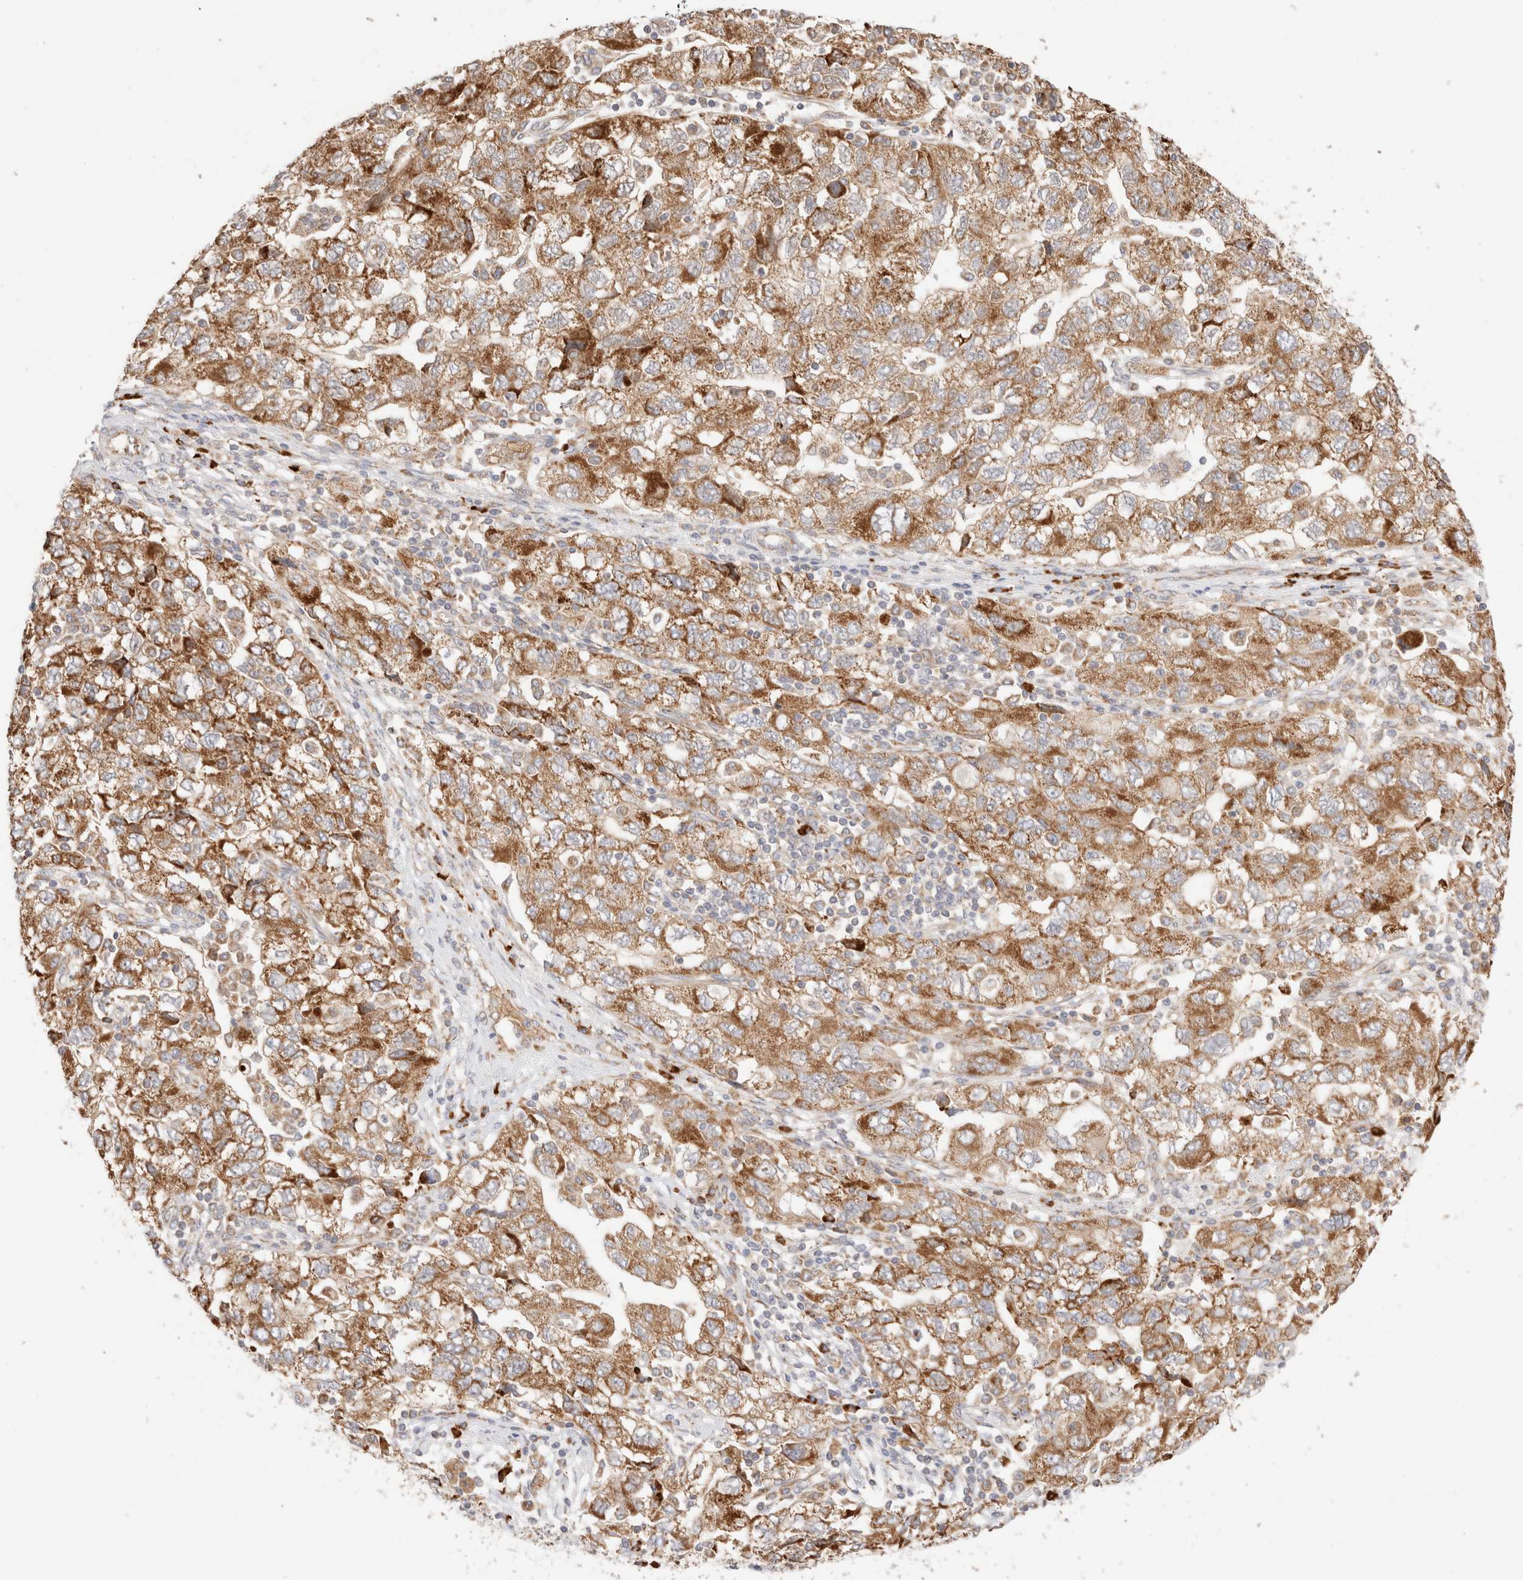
{"staining": {"intensity": "moderate", "quantity": ">75%", "location": "cytoplasmic/membranous"}, "tissue": "ovarian cancer", "cell_type": "Tumor cells", "image_type": "cancer", "snomed": [{"axis": "morphology", "description": "Carcinoma, NOS"}, {"axis": "morphology", "description": "Cystadenocarcinoma, serous, NOS"}, {"axis": "topography", "description": "Ovary"}], "caption": "A photomicrograph of human ovarian serous cystadenocarcinoma stained for a protein displays moderate cytoplasmic/membranous brown staining in tumor cells.", "gene": "UTS2B", "patient": {"sex": "female", "age": 69}}